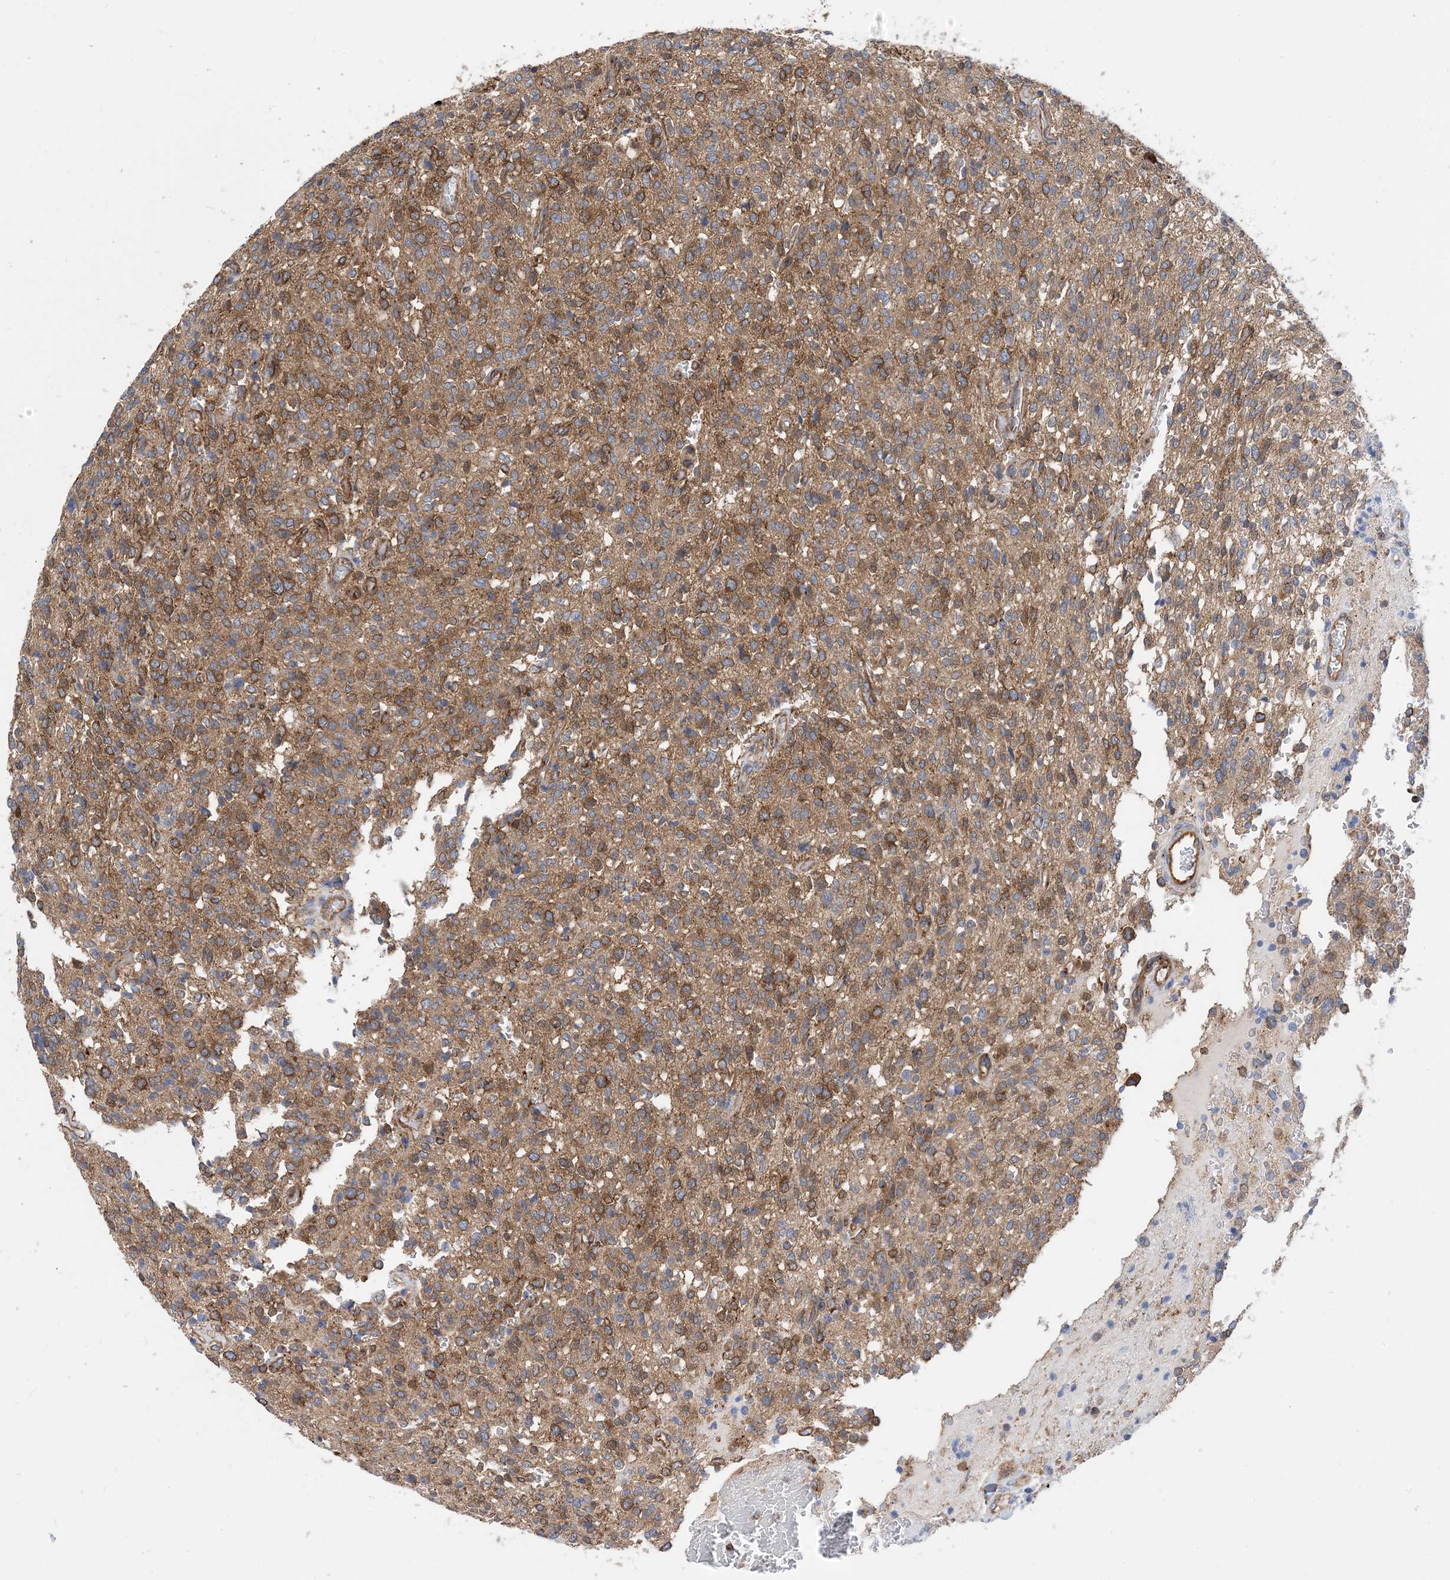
{"staining": {"intensity": "moderate", "quantity": ">75%", "location": "cytoplasmic/membranous"}, "tissue": "glioma", "cell_type": "Tumor cells", "image_type": "cancer", "snomed": [{"axis": "morphology", "description": "Glioma, malignant, High grade"}, {"axis": "topography", "description": "Brain"}], "caption": "Tumor cells demonstrate medium levels of moderate cytoplasmic/membranous staining in about >75% of cells in human malignant glioma (high-grade).", "gene": "DYNC1LI1", "patient": {"sex": "male", "age": 34}}